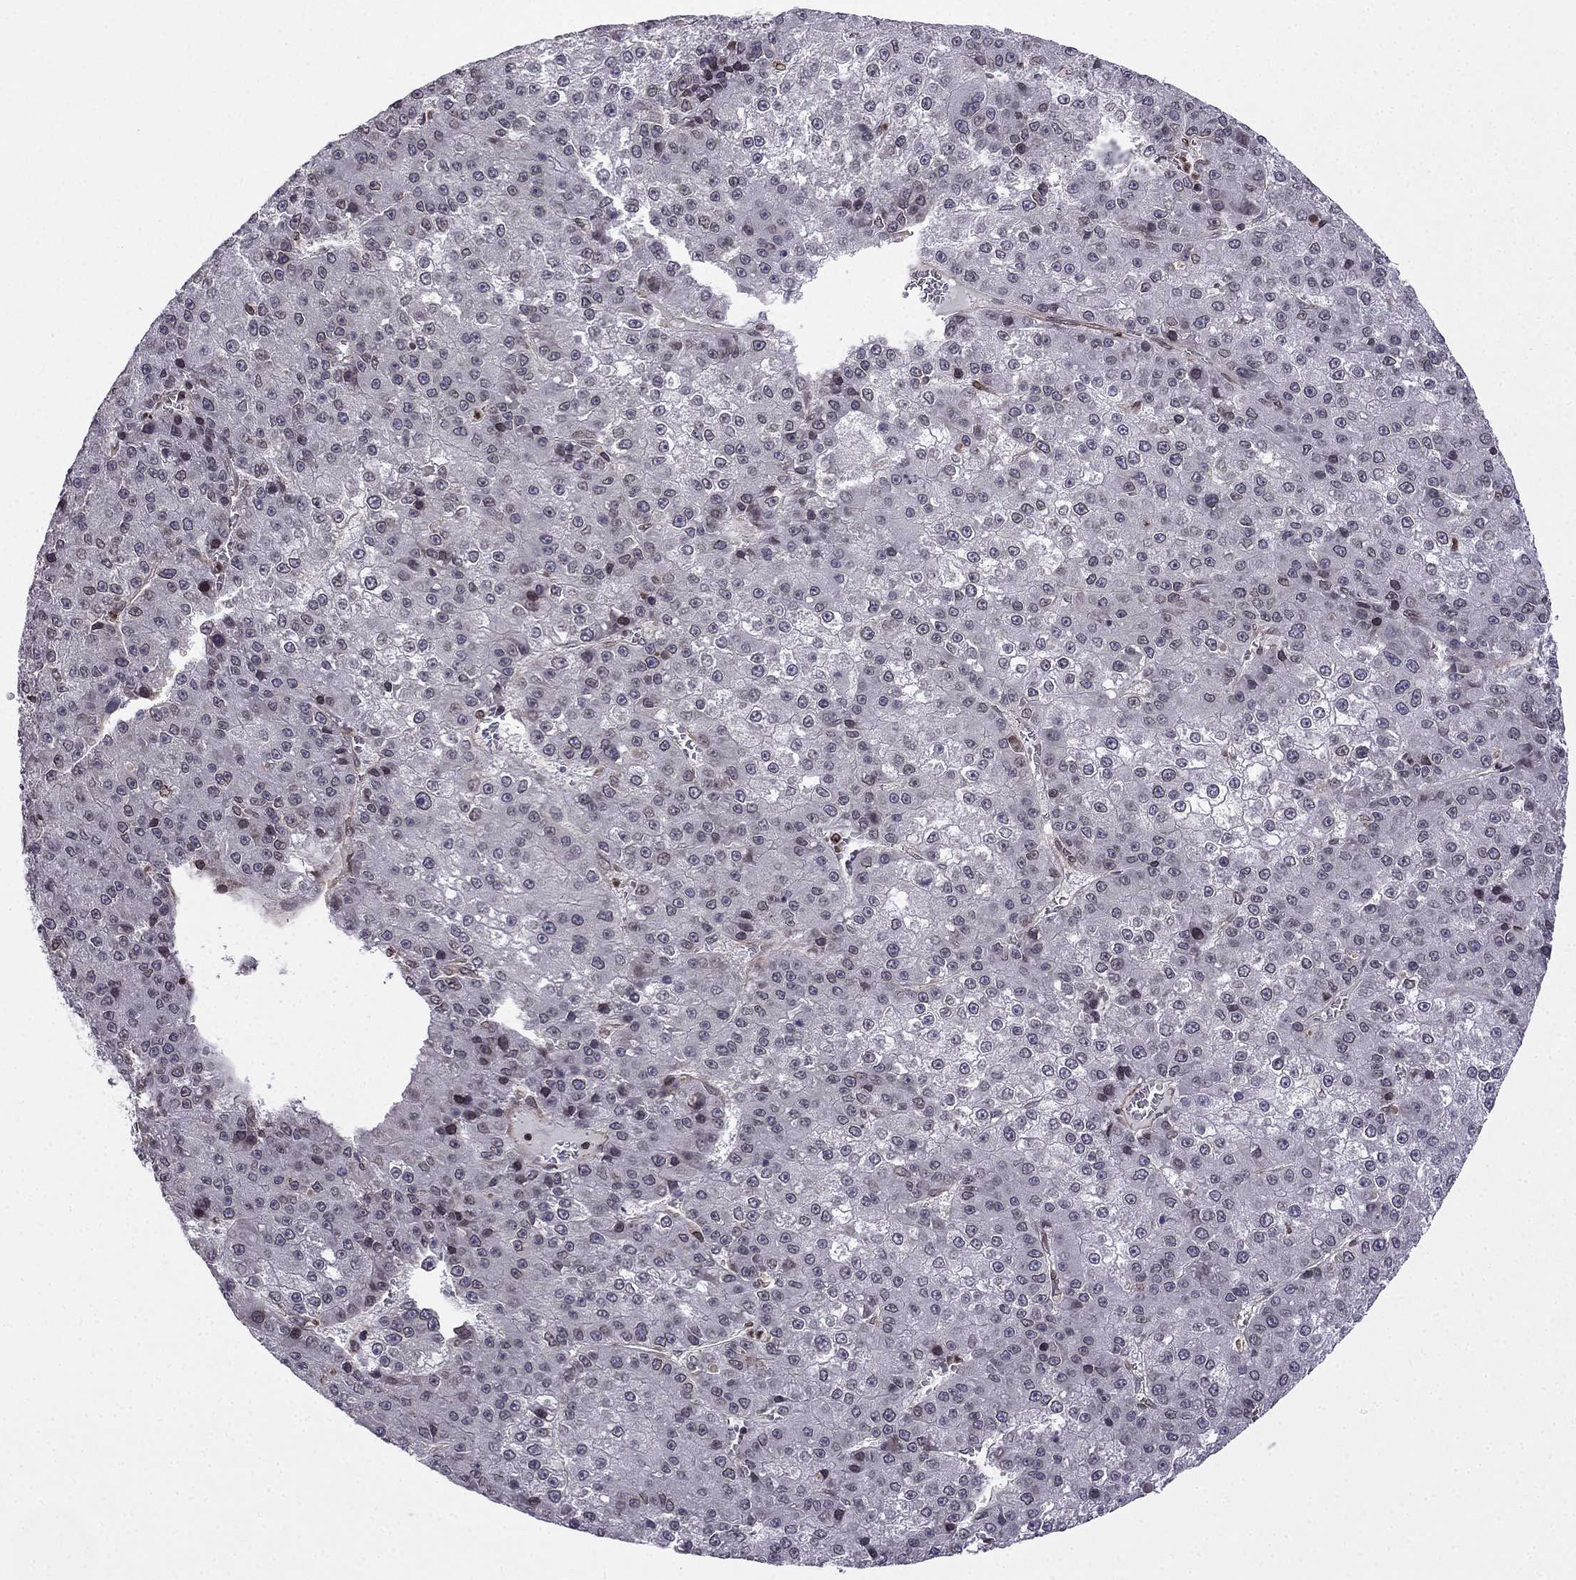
{"staining": {"intensity": "negative", "quantity": "none", "location": "none"}, "tissue": "liver cancer", "cell_type": "Tumor cells", "image_type": "cancer", "snomed": [{"axis": "morphology", "description": "Carcinoma, Hepatocellular, NOS"}, {"axis": "topography", "description": "Liver"}], "caption": "Hepatocellular carcinoma (liver) stained for a protein using immunohistochemistry (IHC) shows no positivity tumor cells.", "gene": "CDC42BPA", "patient": {"sex": "female", "age": 73}}